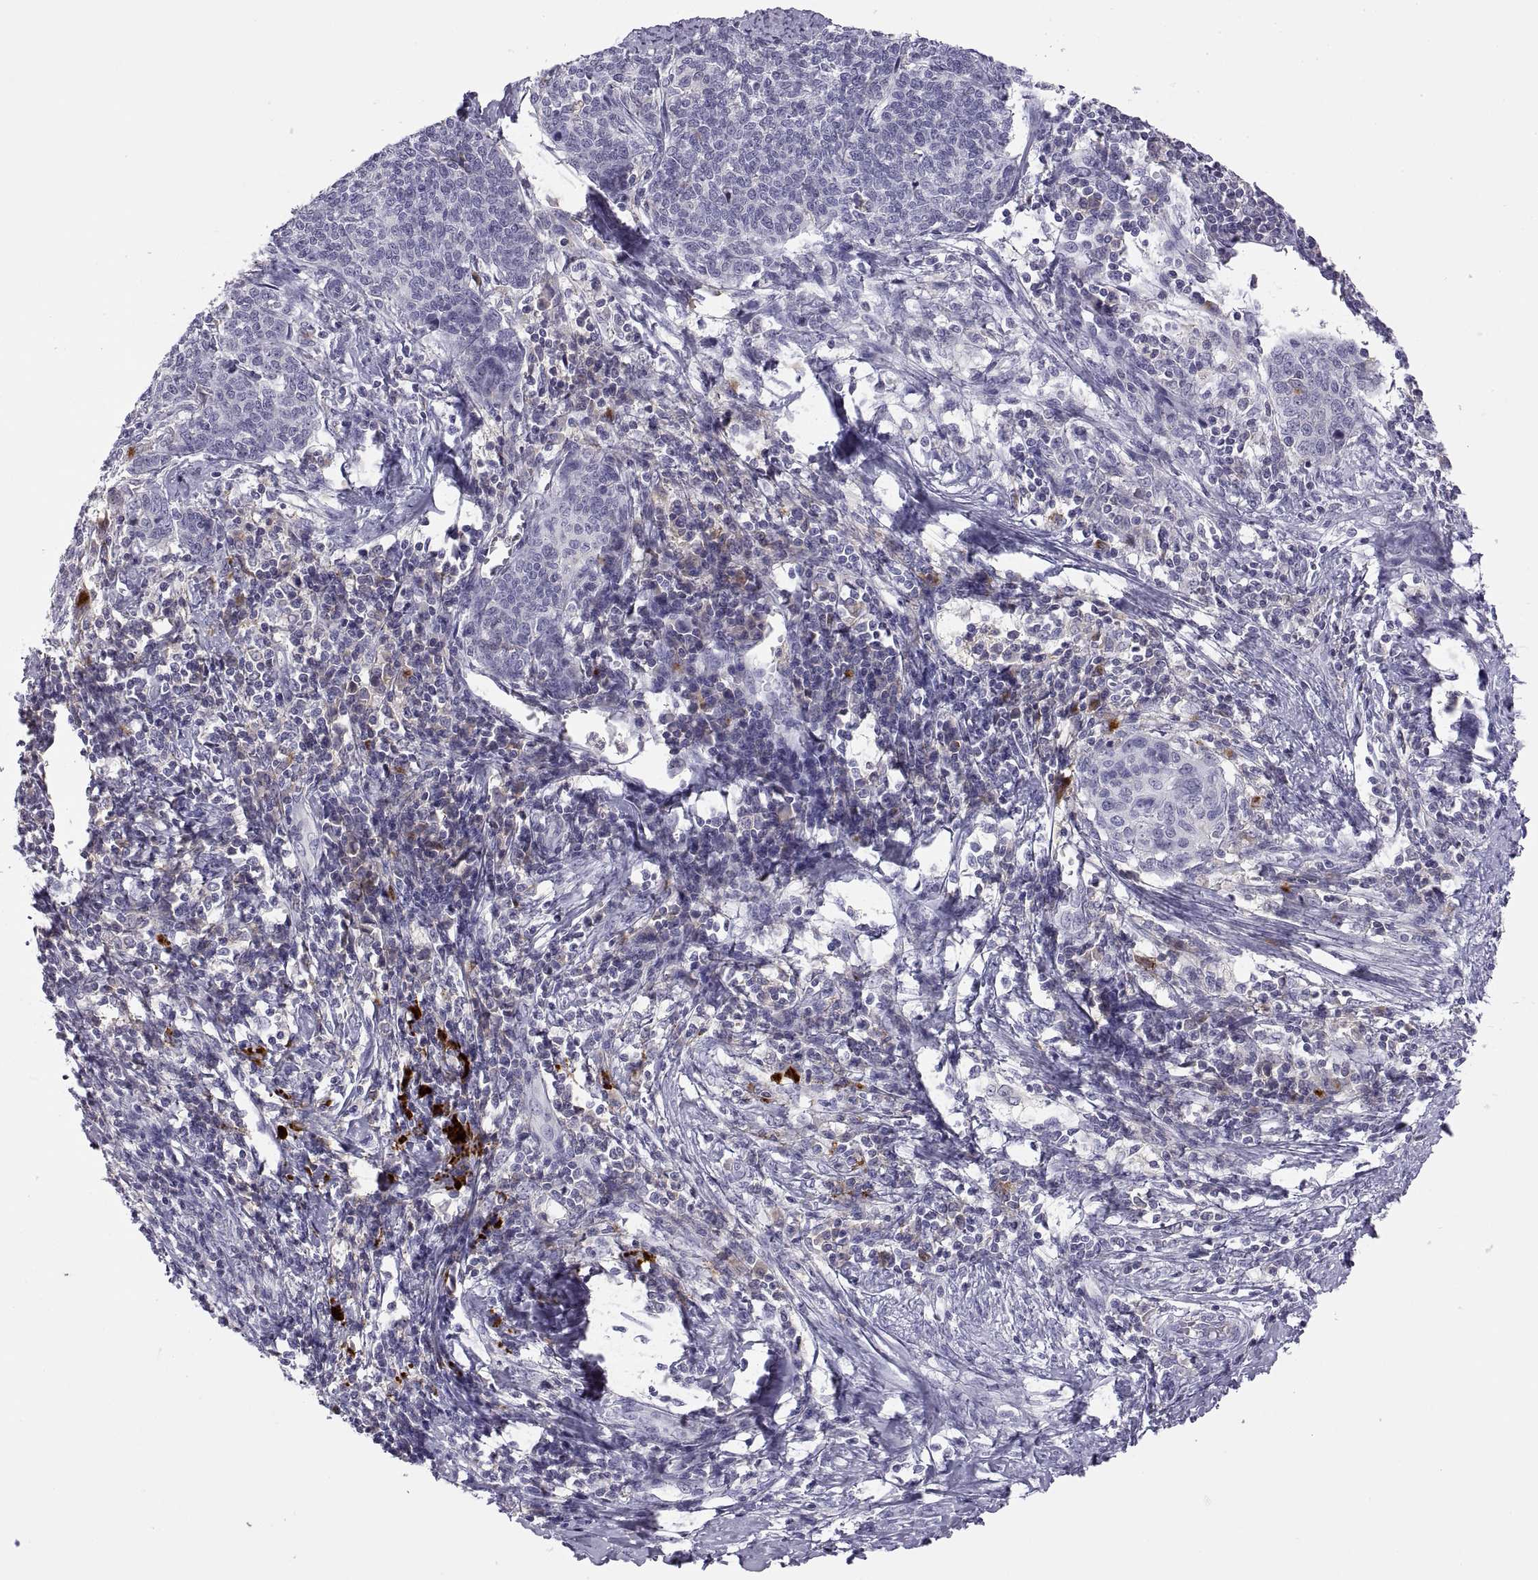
{"staining": {"intensity": "negative", "quantity": "none", "location": "none"}, "tissue": "cervical cancer", "cell_type": "Tumor cells", "image_type": "cancer", "snomed": [{"axis": "morphology", "description": "Squamous cell carcinoma, NOS"}, {"axis": "topography", "description": "Cervix"}], "caption": "Human squamous cell carcinoma (cervical) stained for a protein using immunohistochemistry (IHC) shows no staining in tumor cells.", "gene": "RGS19", "patient": {"sex": "female", "age": 39}}